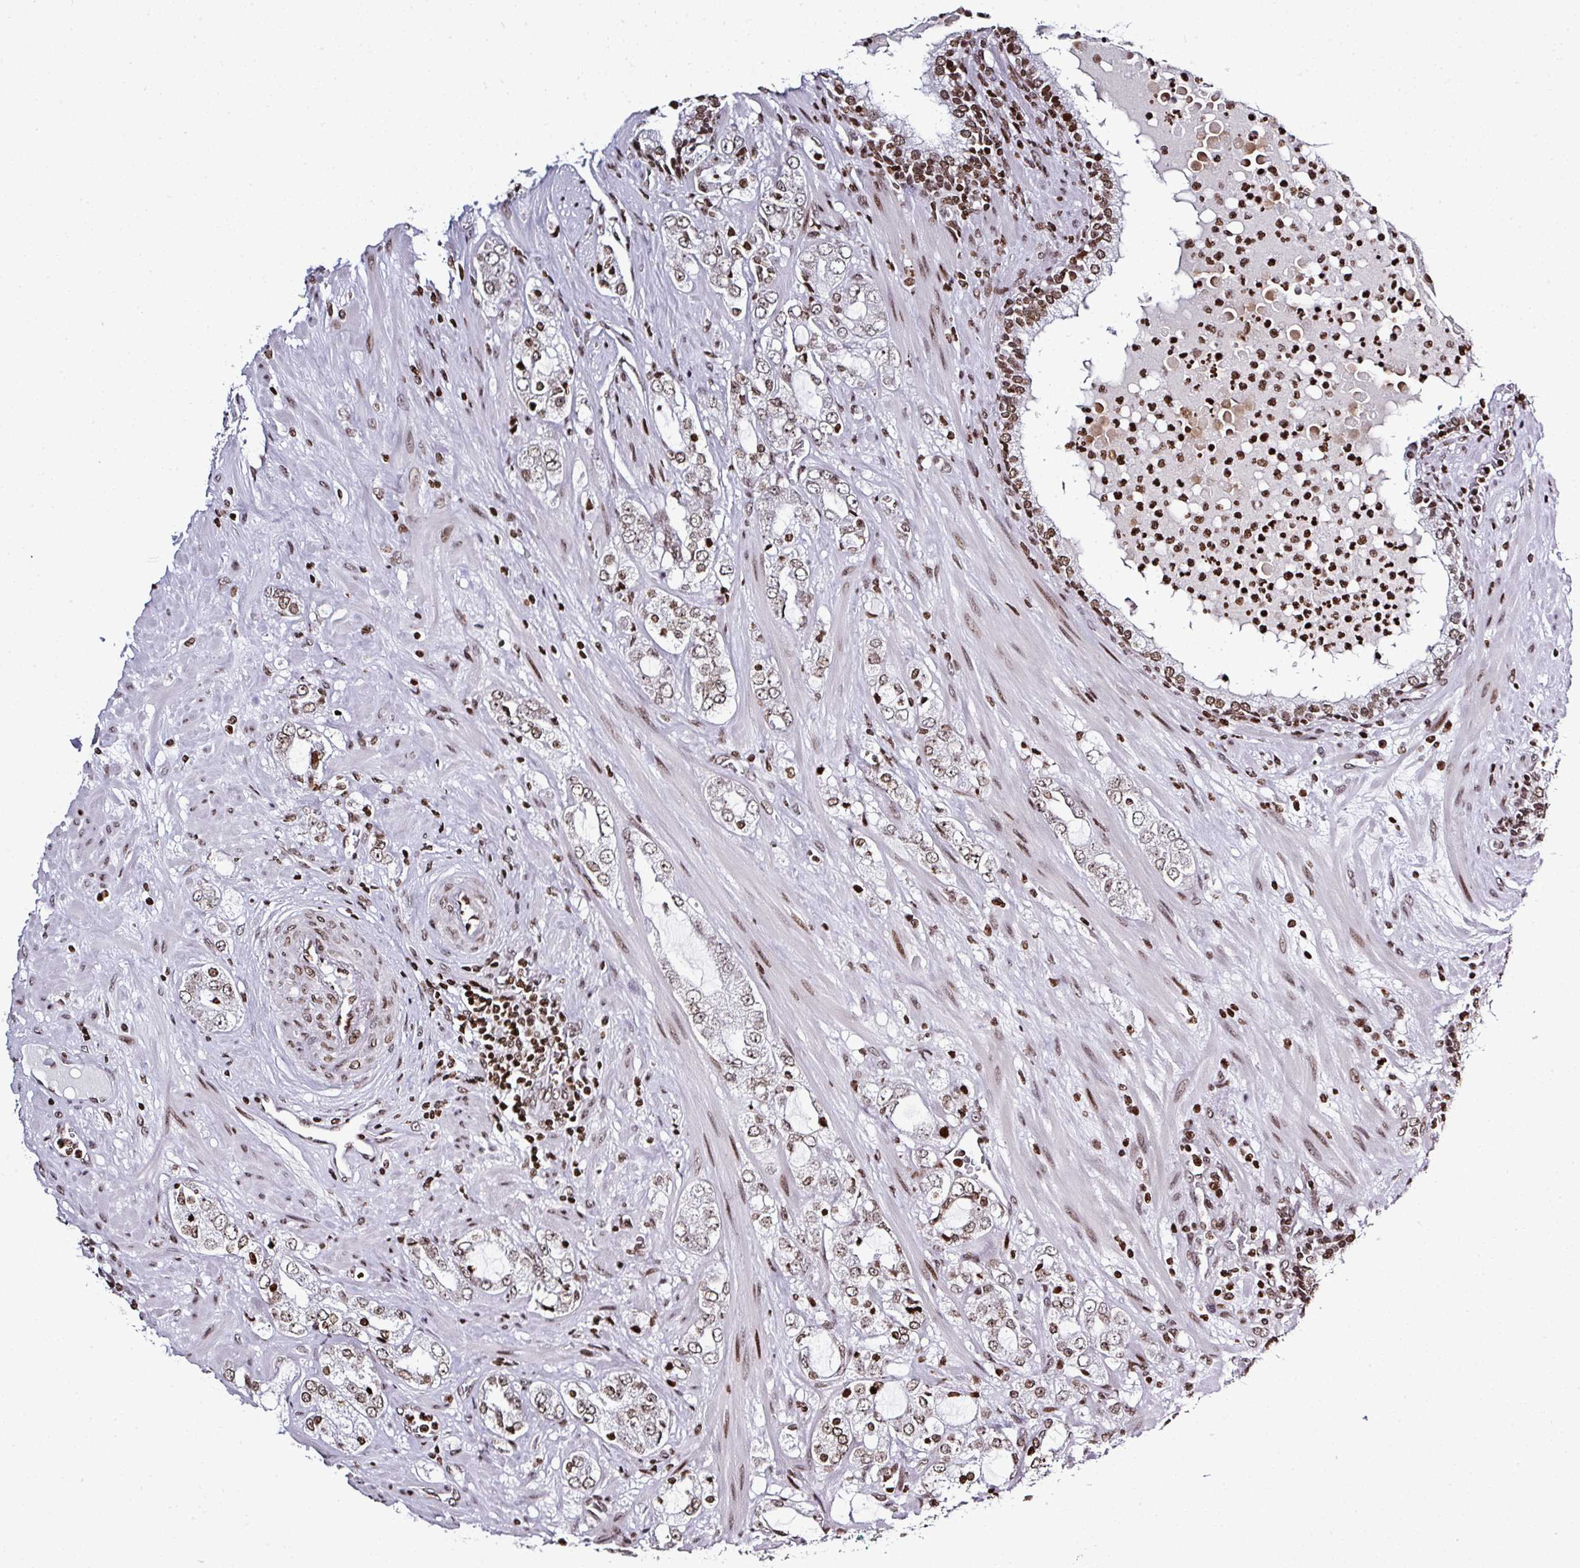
{"staining": {"intensity": "weak", "quantity": ">75%", "location": "nuclear"}, "tissue": "prostate cancer", "cell_type": "Tumor cells", "image_type": "cancer", "snomed": [{"axis": "morphology", "description": "Adenocarcinoma, High grade"}, {"axis": "topography", "description": "Prostate"}], "caption": "Approximately >75% of tumor cells in human prostate high-grade adenocarcinoma reveal weak nuclear protein staining as visualized by brown immunohistochemical staining.", "gene": "RASL11A", "patient": {"sex": "male", "age": 64}}